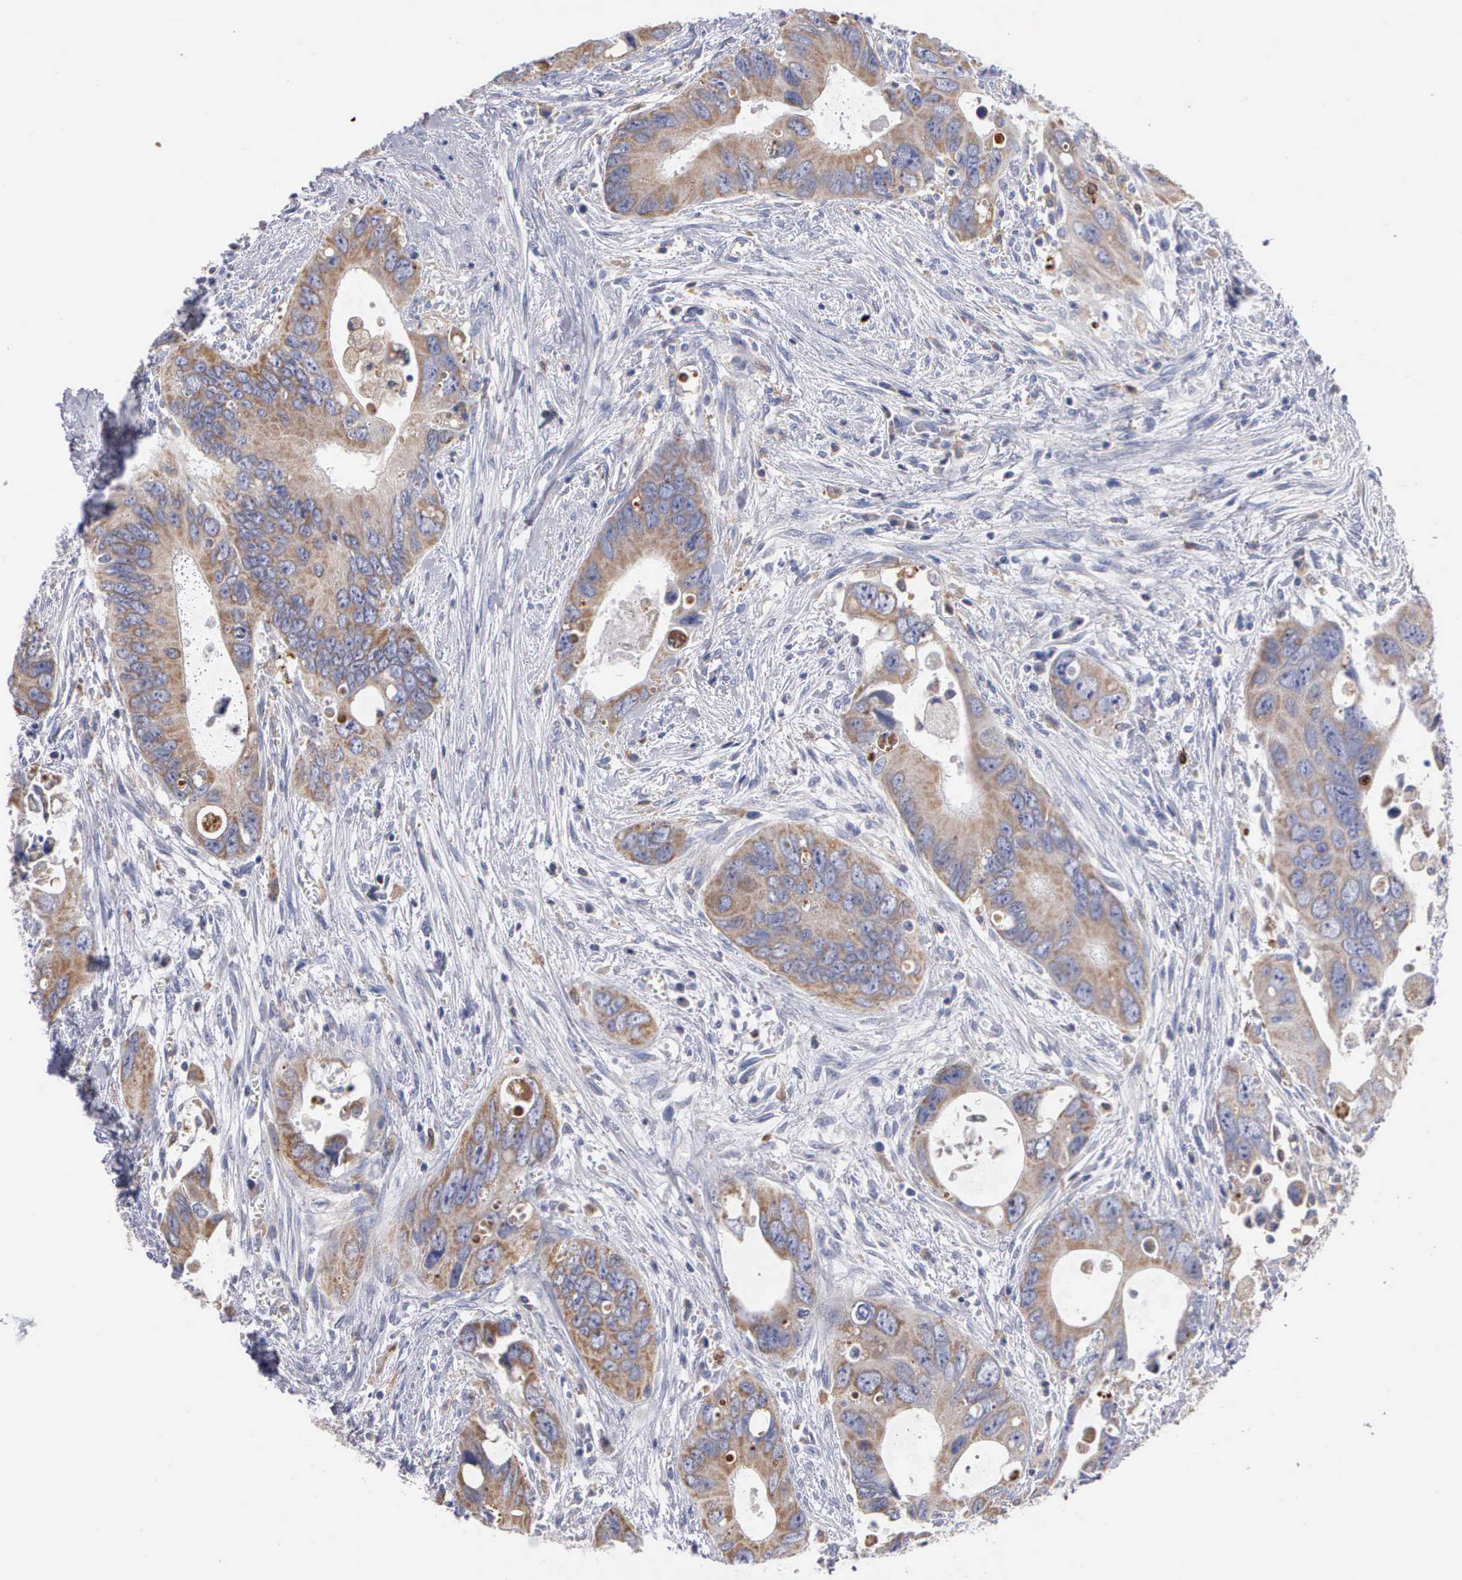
{"staining": {"intensity": "moderate", "quantity": ">75%", "location": "cytoplasmic/membranous"}, "tissue": "colorectal cancer", "cell_type": "Tumor cells", "image_type": "cancer", "snomed": [{"axis": "morphology", "description": "Adenocarcinoma, NOS"}, {"axis": "topography", "description": "Rectum"}], "caption": "Tumor cells display medium levels of moderate cytoplasmic/membranous expression in approximately >75% of cells in colorectal cancer.", "gene": "PTGS2", "patient": {"sex": "male", "age": 70}}